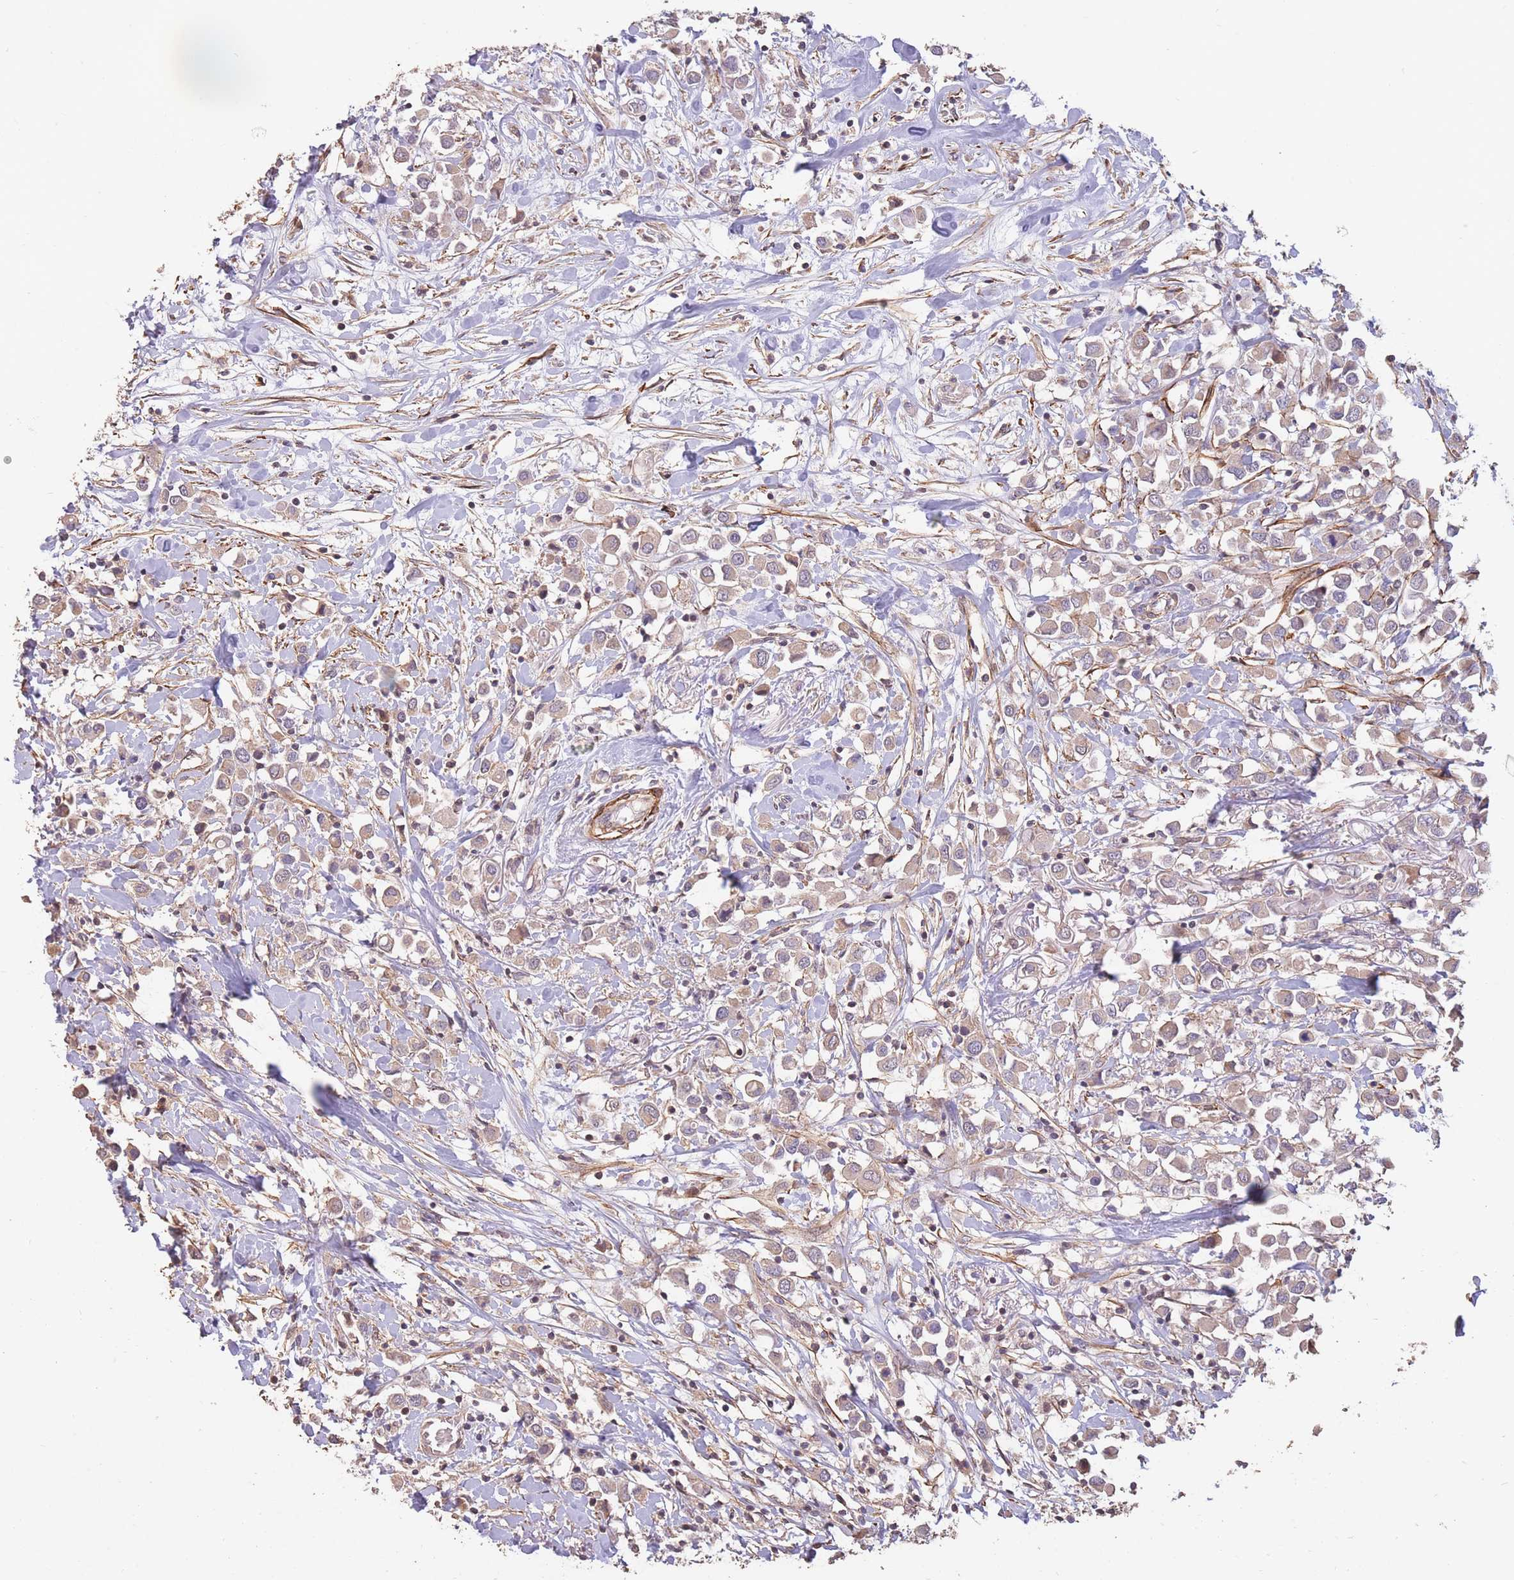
{"staining": {"intensity": "weak", "quantity": ">75%", "location": "cytoplasmic/membranous"}, "tissue": "breast cancer", "cell_type": "Tumor cells", "image_type": "cancer", "snomed": [{"axis": "morphology", "description": "Duct carcinoma"}, {"axis": "topography", "description": "Breast"}], "caption": "Immunohistochemical staining of breast cancer (invasive ductal carcinoma) demonstrates weak cytoplasmic/membranous protein expression in about >75% of tumor cells.", "gene": "NLRC4", "patient": {"sex": "female", "age": 61}}